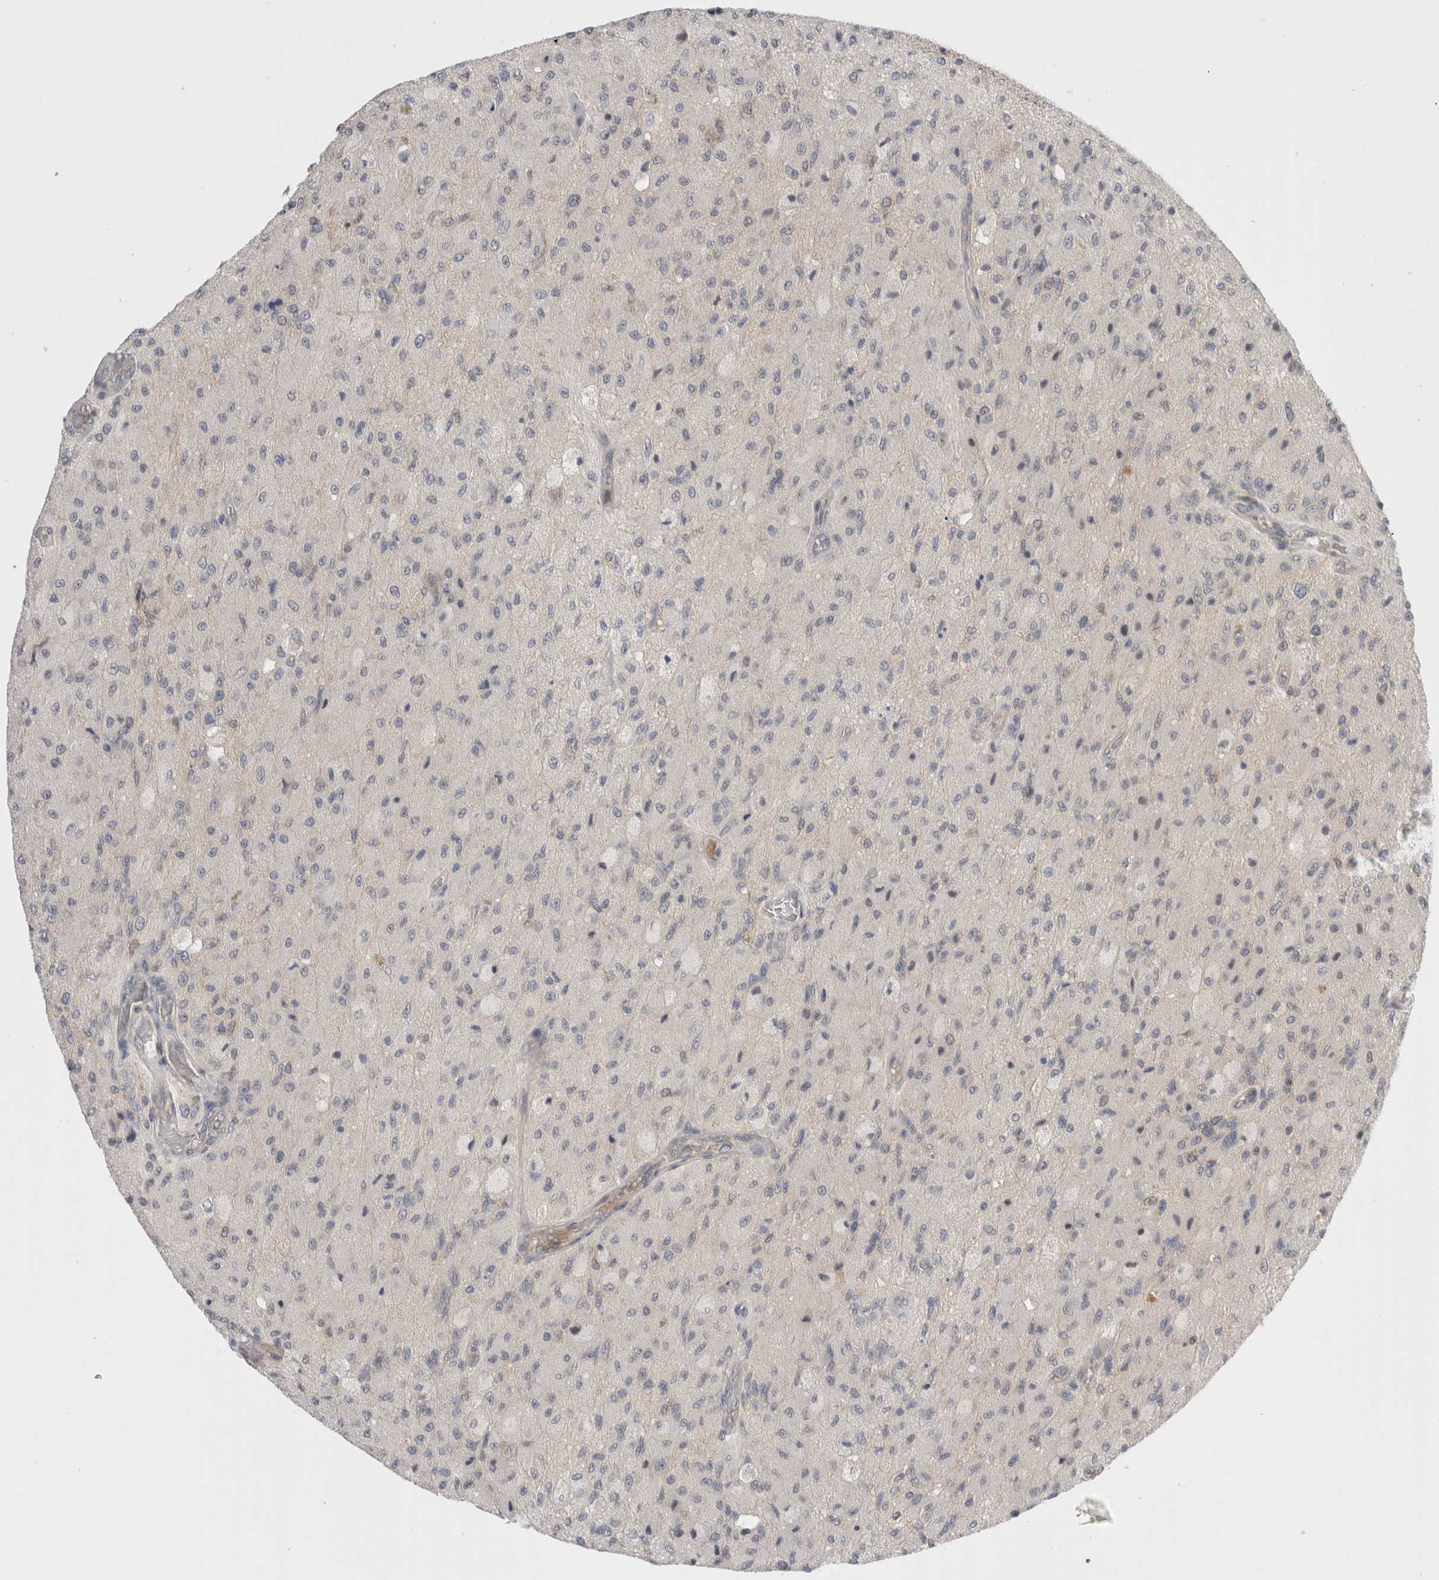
{"staining": {"intensity": "negative", "quantity": "none", "location": "none"}, "tissue": "glioma", "cell_type": "Tumor cells", "image_type": "cancer", "snomed": [{"axis": "morphology", "description": "Normal tissue, NOS"}, {"axis": "morphology", "description": "Glioma, malignant, High grade"}, {"axis": "topography", "description": "Cerebral cortex"}], "caption": "There is no significant staining in tumor cells of high-grade glioma (malignant). (DAB immunohistochemistry, high magnification).", "gene": "NFKB1", "patient": {"sex": "male", "age": 77}}